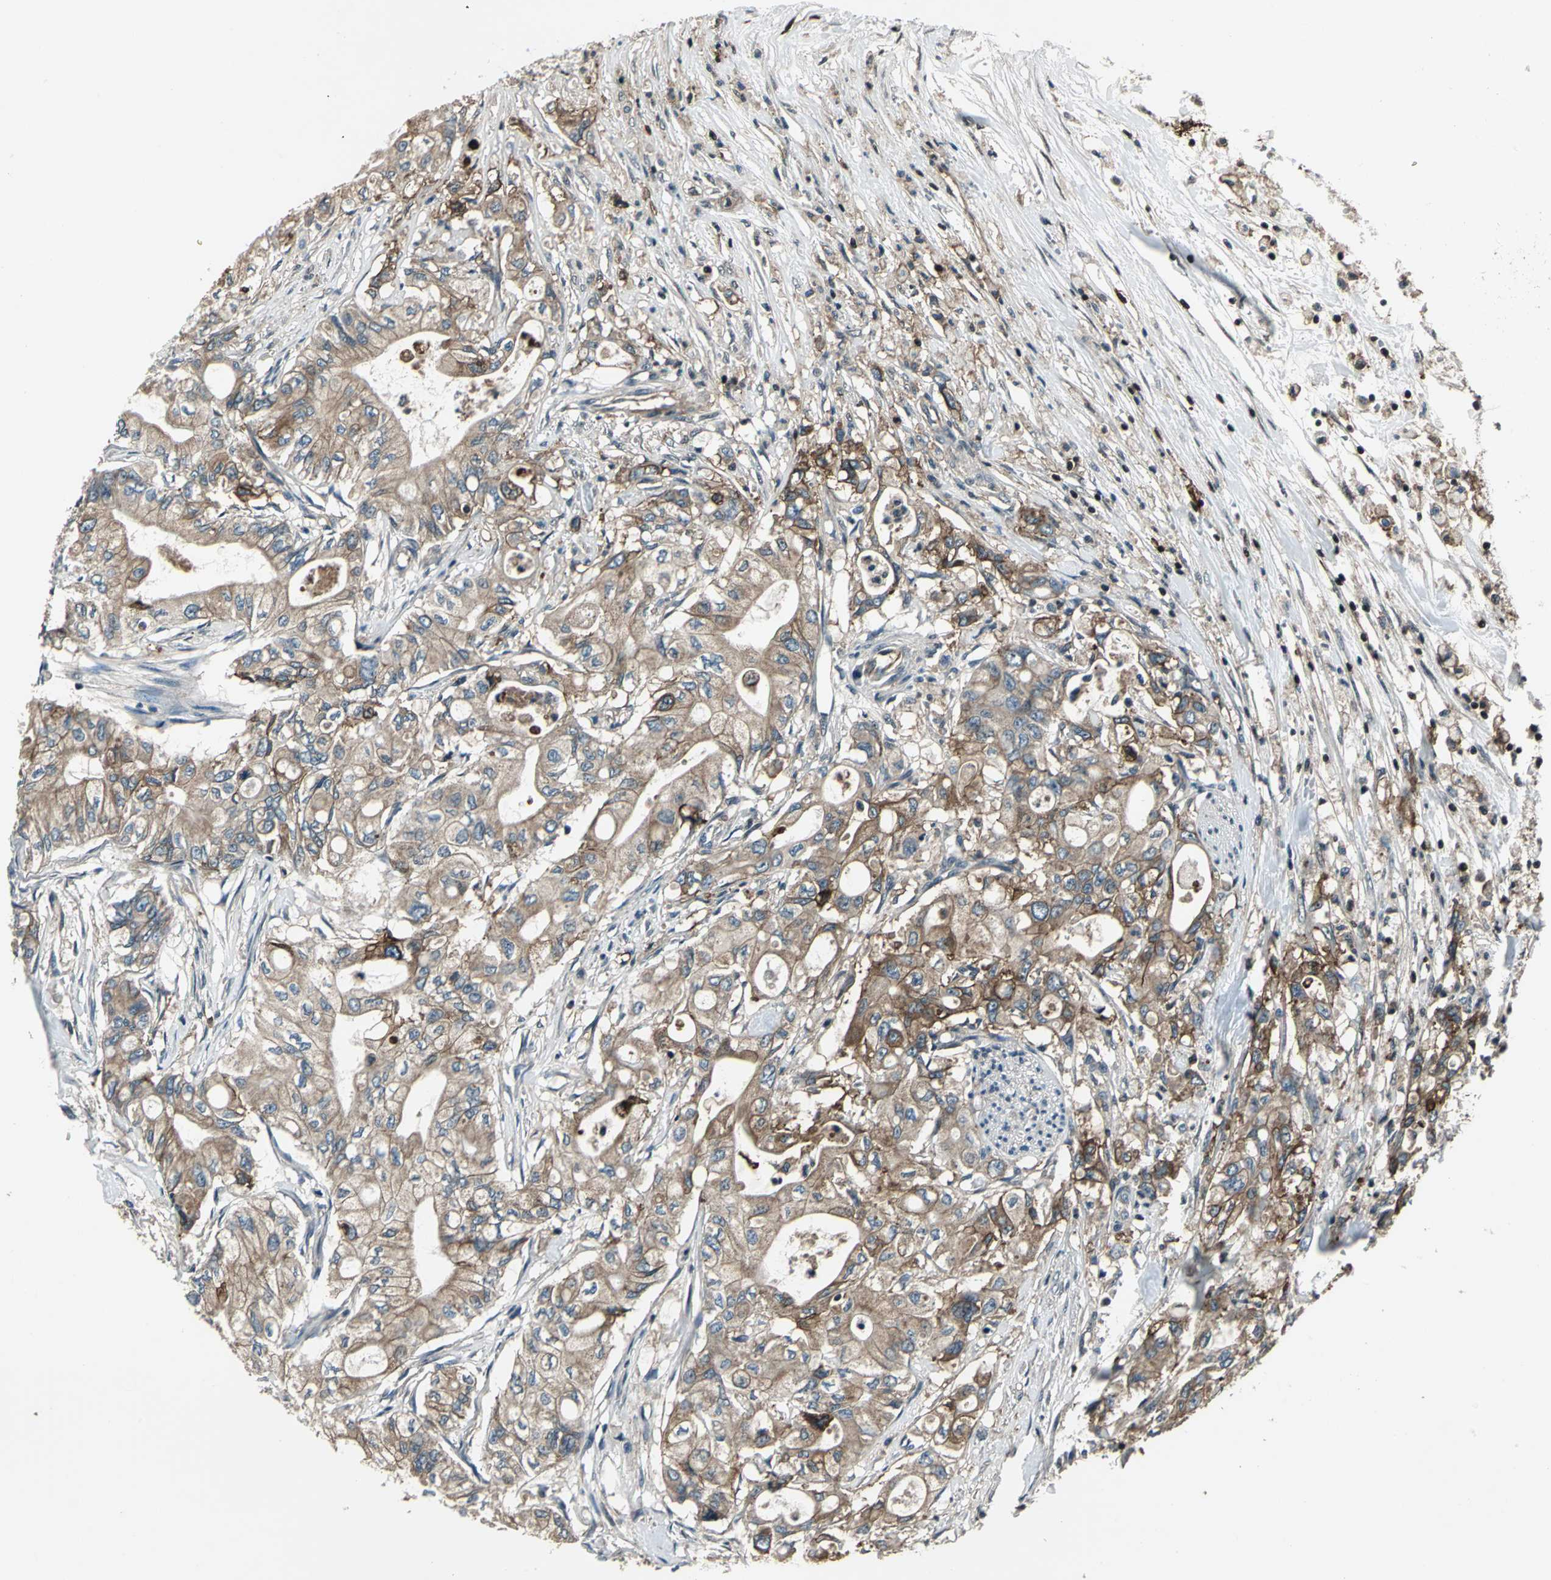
{"staining": {"intensity": "moderate", "quantity": ">75%", "location": "cytoplasmic/membranous"}, "tissue": "pancreatic cancer", "cell_type": "Tumor cells", "image_type": "cancer", "snomed": [{"axis": "morphology", "description": "Adenocarcinoma, NOS"}, {"axis": "topography", "description": "Pancreas"}], "caption": "A photomicrograph of human pancreatic cancer (adenocarcinoma) stained for a protein shows moderate cytoplasmic/membranous brown staining in tumor cells.", "gene": "NR2C2", "patient": {"sex": "male", "age": 79}}